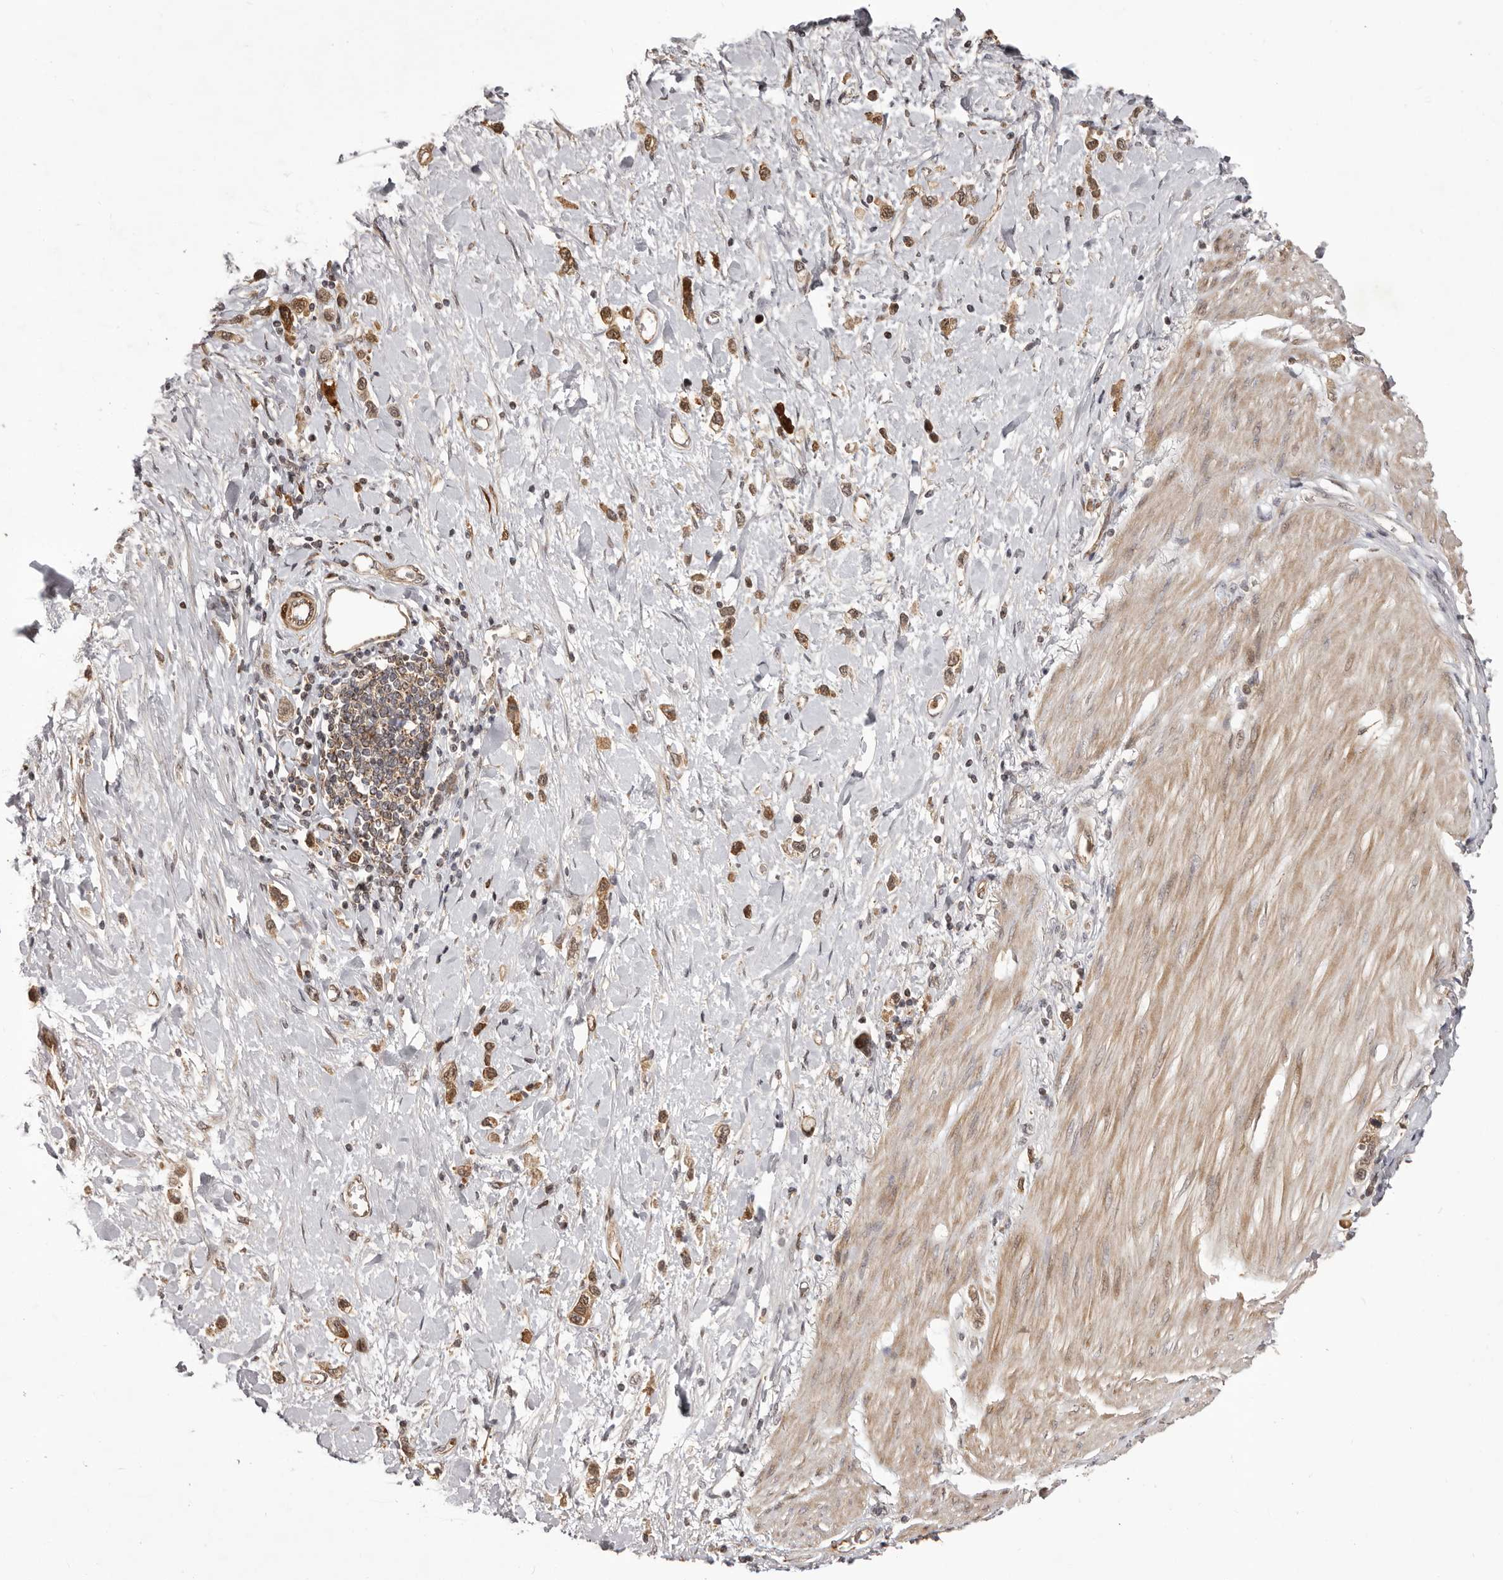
{"staining": {"intensity": "moderate", "quantity": ">75%", "location": "cytoplasmic/membranous"}, "tissue": "stomach cancer", "cell_type": "Tumor cells", "image_type": "cancer", "snomed": [{"axis": "morphology", "description": "Adenocarcinoma, NOS"}, {"axis": "topography", "description": "Stomach"}], "caption": "Stomach cancer (adenocarcinoma) stained with immunohistochemistry exhibits moderate cytoplasmic/membranous positivity in approximately >75% of tumor cells.", "gene": "GFOD1", "patient": {"sex": "female", "age": 65}}